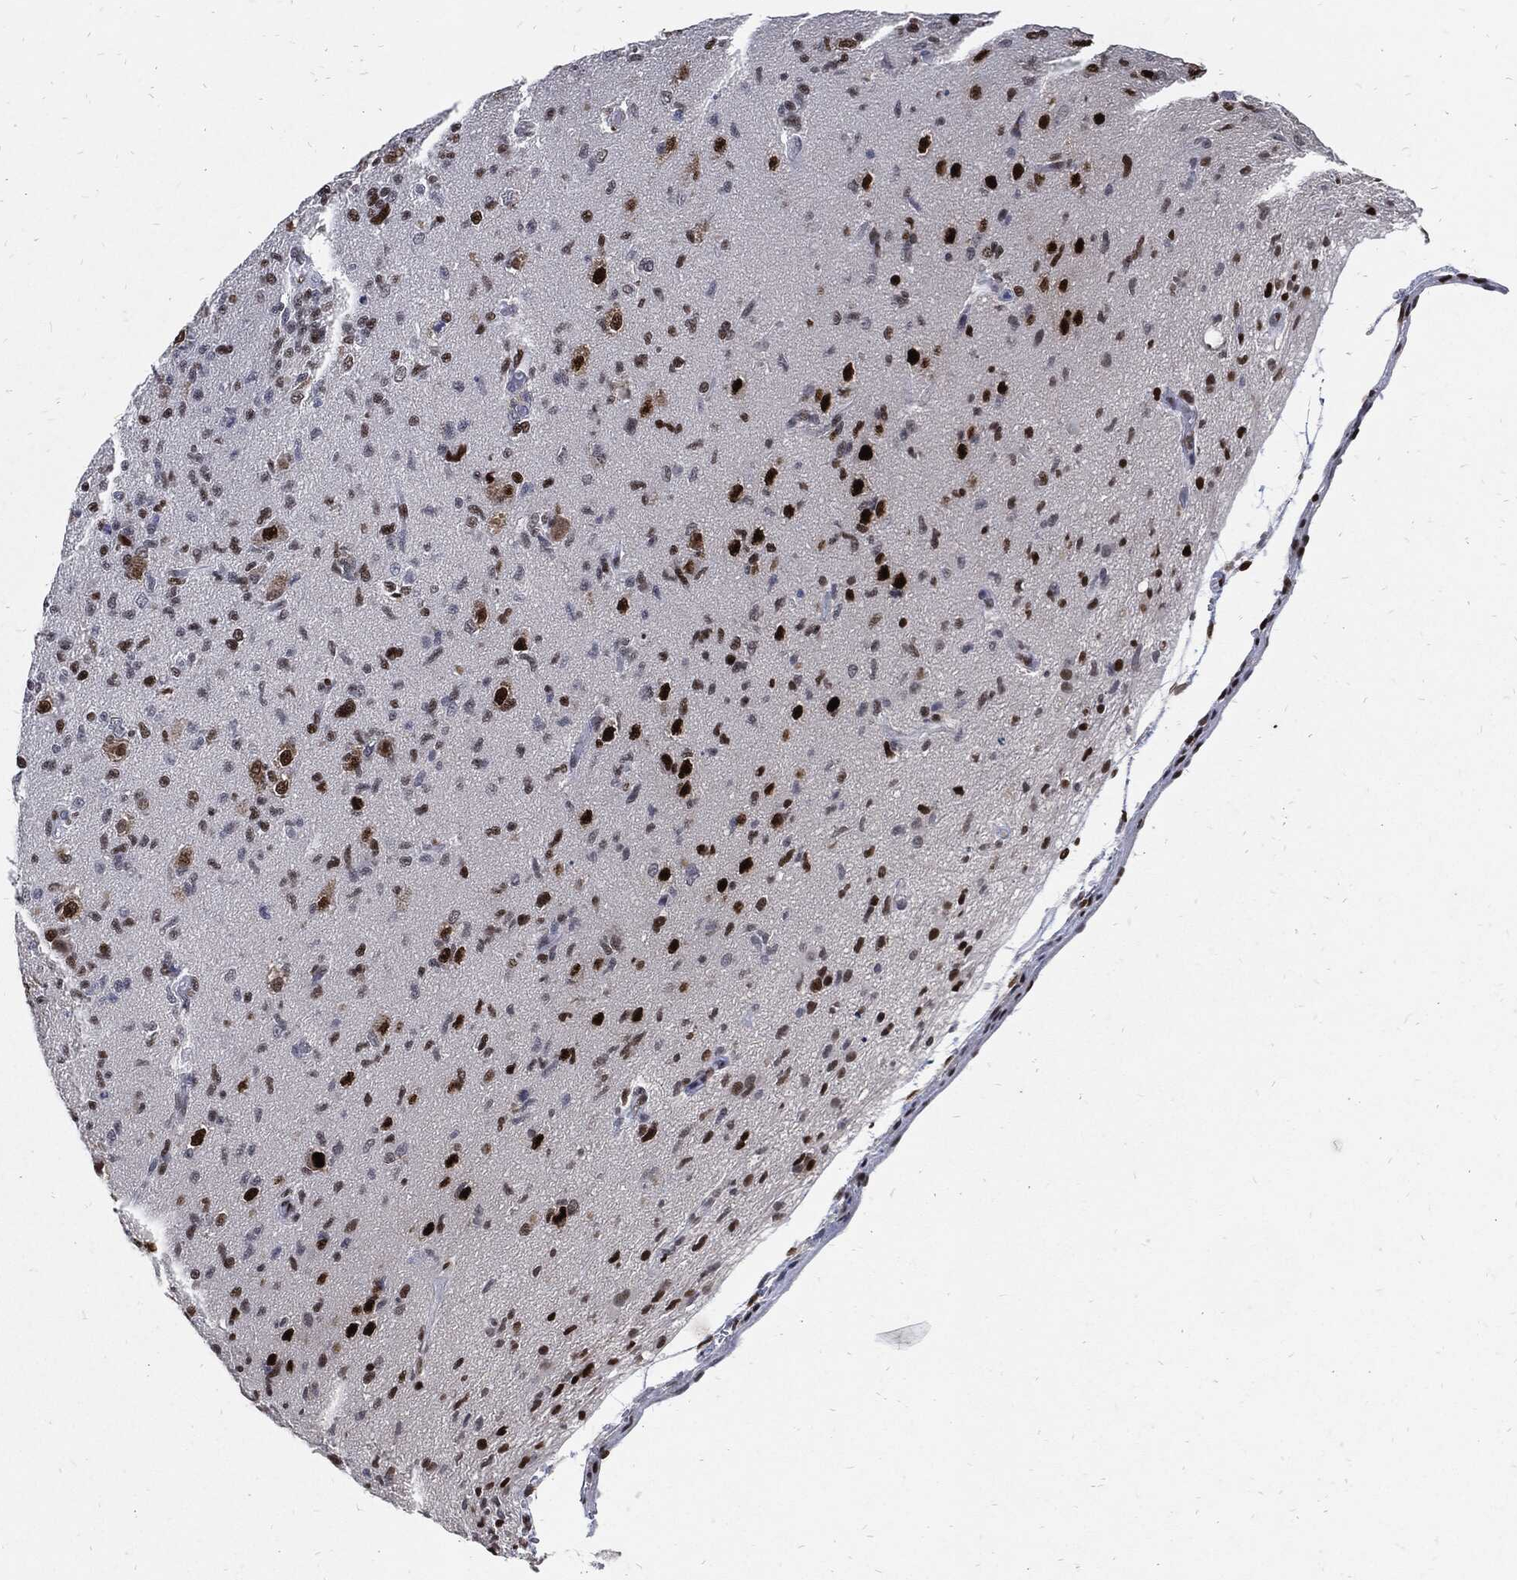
{"staining": {"intensity": "strong", "quantity": "25%-75%", "location": "nuclear"}, "tissue": "glioma", "cell_type": "Tumor cells", "image_type": "cancer", "snomed": [{"axis": "morphology", "description": "Glioma, malignant, High grade"}, {"axis": "topography", "description": "Brain"}], "caption": "A high-resolution micrograph shows IHC staining of malignant high-grade glioma, which shows strong nuclear staining in about 25%-75% of tumor cells. (DAB IHC with brightfield microscopy, high magnification).", "gene": "JUN", "patient": {"sex": "male", "age": 56}}